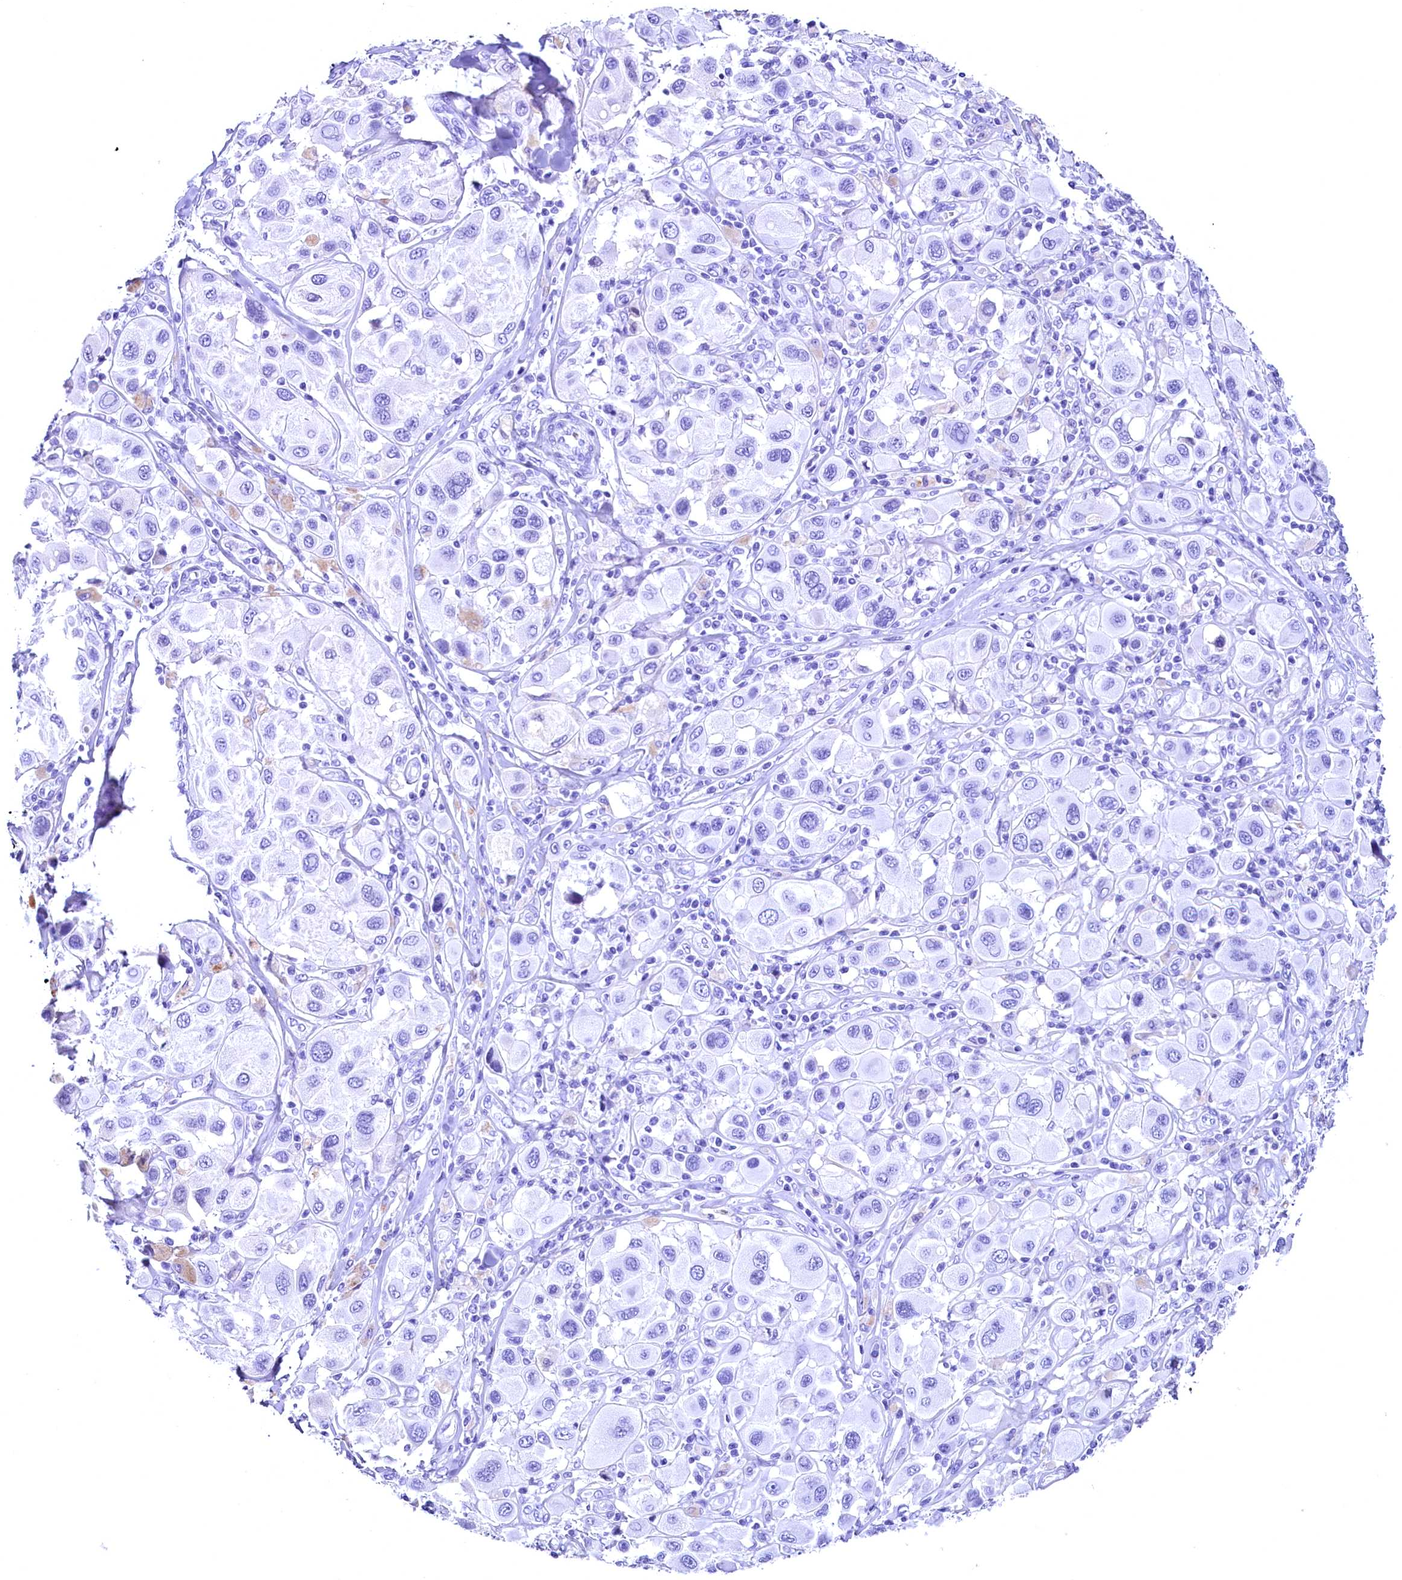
{"staining": {"intensity": "negative", "quantity": "none", "location": "none"}, "tissue": "melanoma", "cell_type": "Tumor cells", "image_type": "cancer", "snomed": [{"axis": "morphology", "description": "Malignant melanoma, Metastatic site"}, {"axis": "topography", "description": "Skin"}], "caption": "A high-resolution photomicrograph shows immunohistochemistry (IHC) staining of melanoma, which exhibits no significant expression in tumor cells.", "gene": "SKIDA1", "patient": {"sex": "male", "age": 41}}